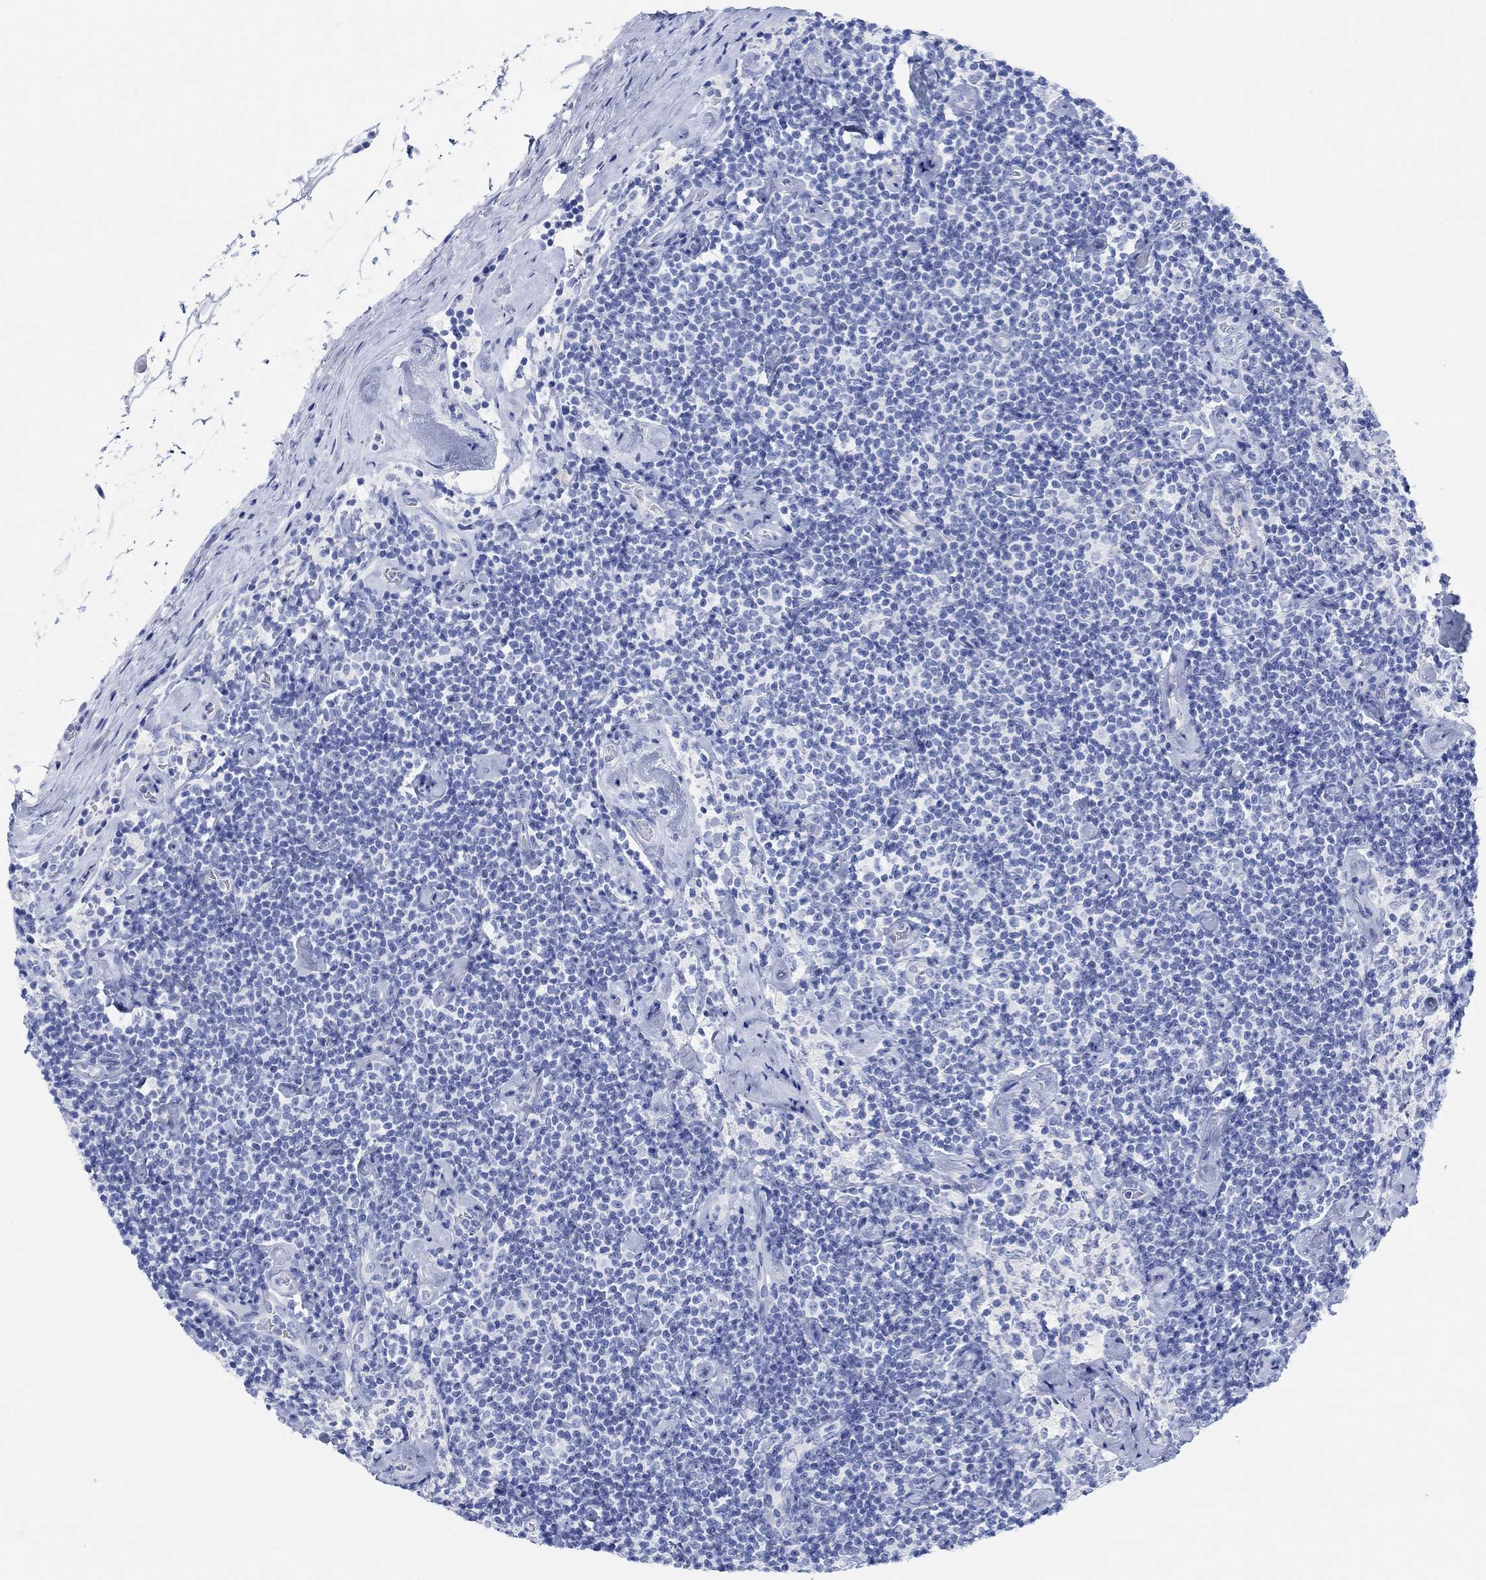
{"staining": {"intensity": "negative", "quantity": "none", "location": "none"}, "tissue": "lymphoma", "cell_type": "Tumor cells", "image_type": "cancer", "snomed": [{"axis": "morphology", "description": "Malignant lymphoma, non-Hodgkin's type, Low grade"}, {"axis": "topography", "description": "Lymph node"}], "caption": "A histopathology image of human low-grade malignant lymphoma, non-Hodgkin's type is negative for staining in tumor cells.", "gene": "ANKRD33", "patient": {"sex": "male", "age": 81}}